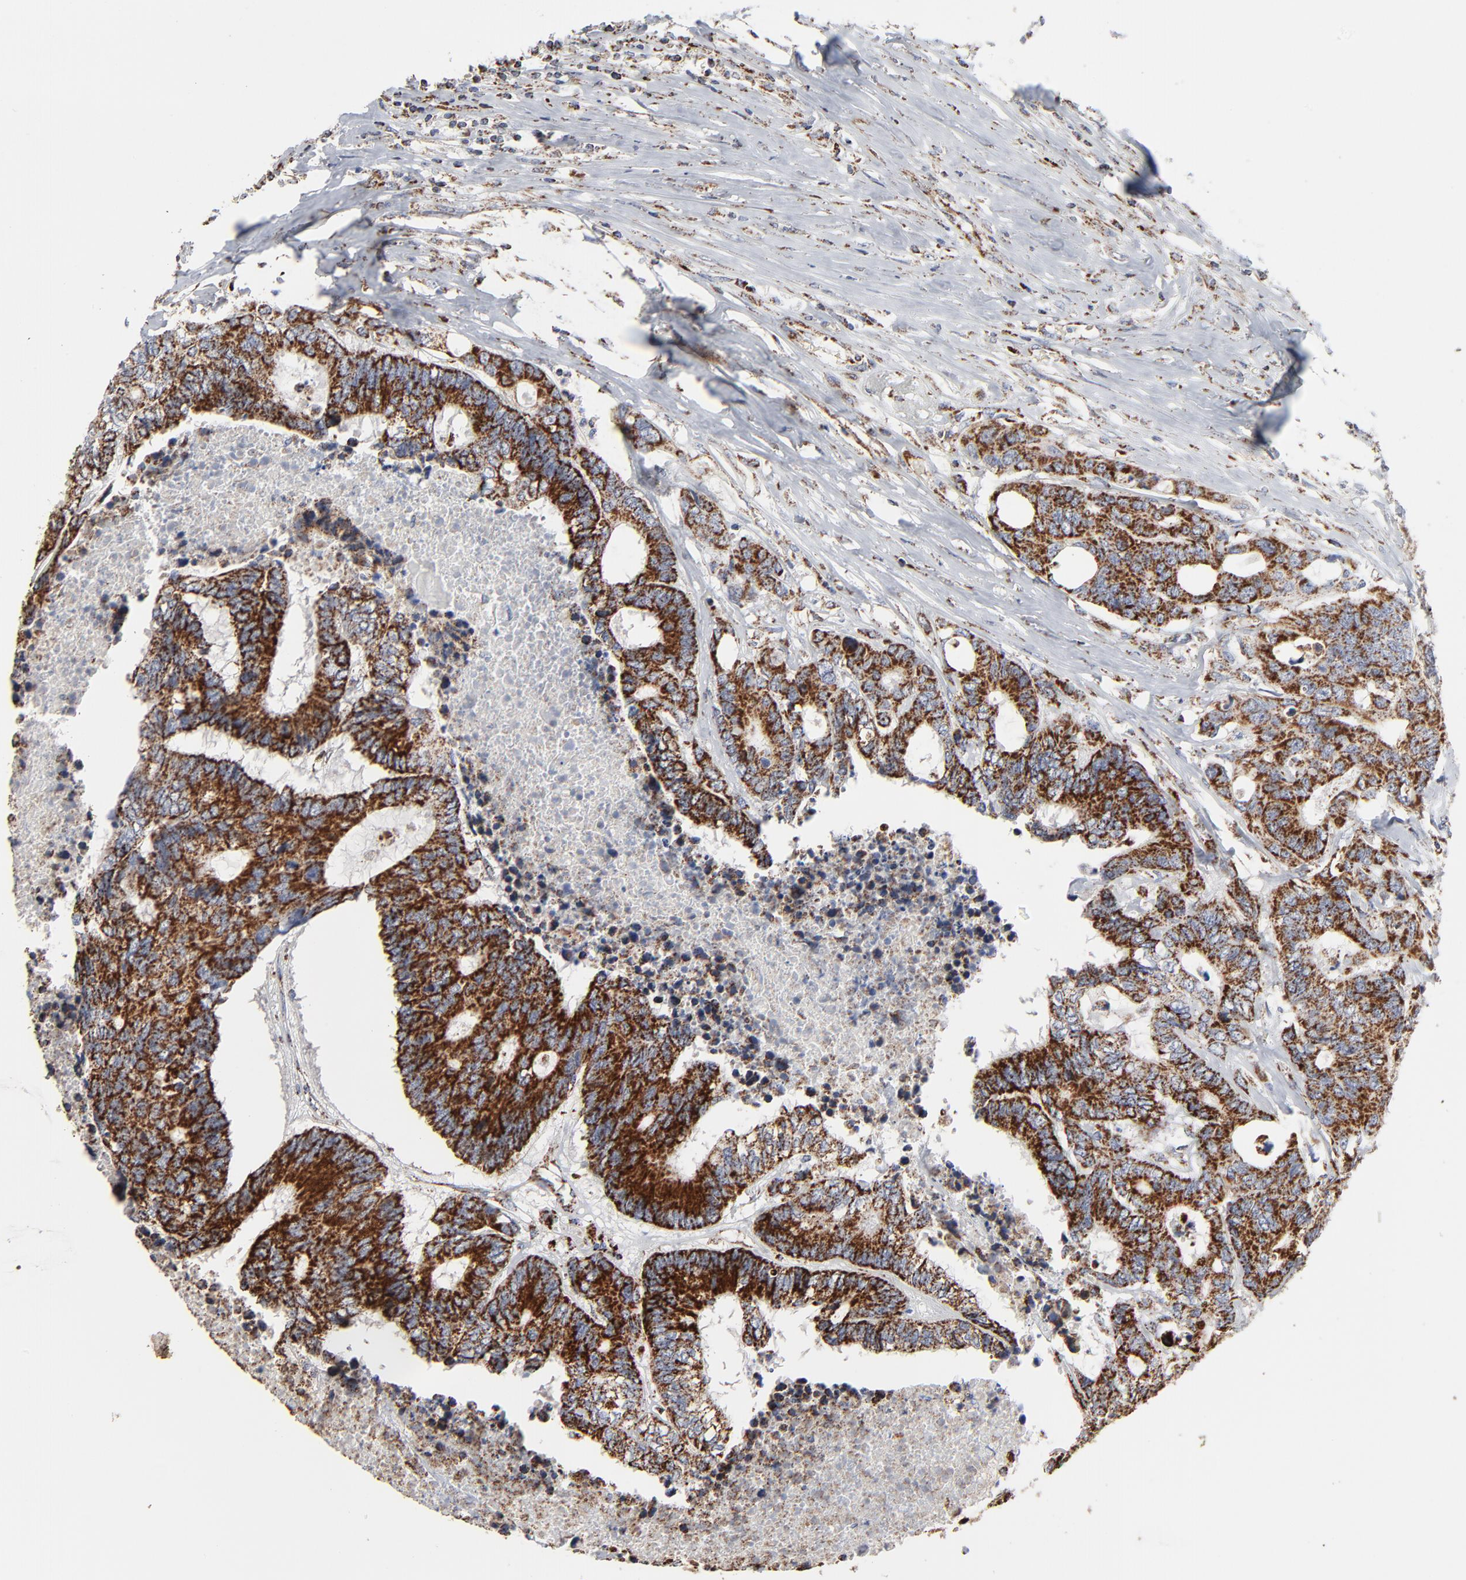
{"staining": {"intensity": "strong", "quantity": ">75%", "location": "cytoplasmic/membranous"}, "tissue": "colorectal cancer", "cell_type": "Tumor cells", "image_type": "cancer", "snomed": [{"axis": "morphology", "description": "Adenocarcinoma, NOS"}, {"axis": "topography", "description": "Rectum"}], "caption": "Strong cytoplasmic/membranous expression for a protein is appreciated in about >75% of tumor cells of colorectal cancer using IHC.", "gene": "UQCRC1", "patient": {"sex": "male", "age": 55}}